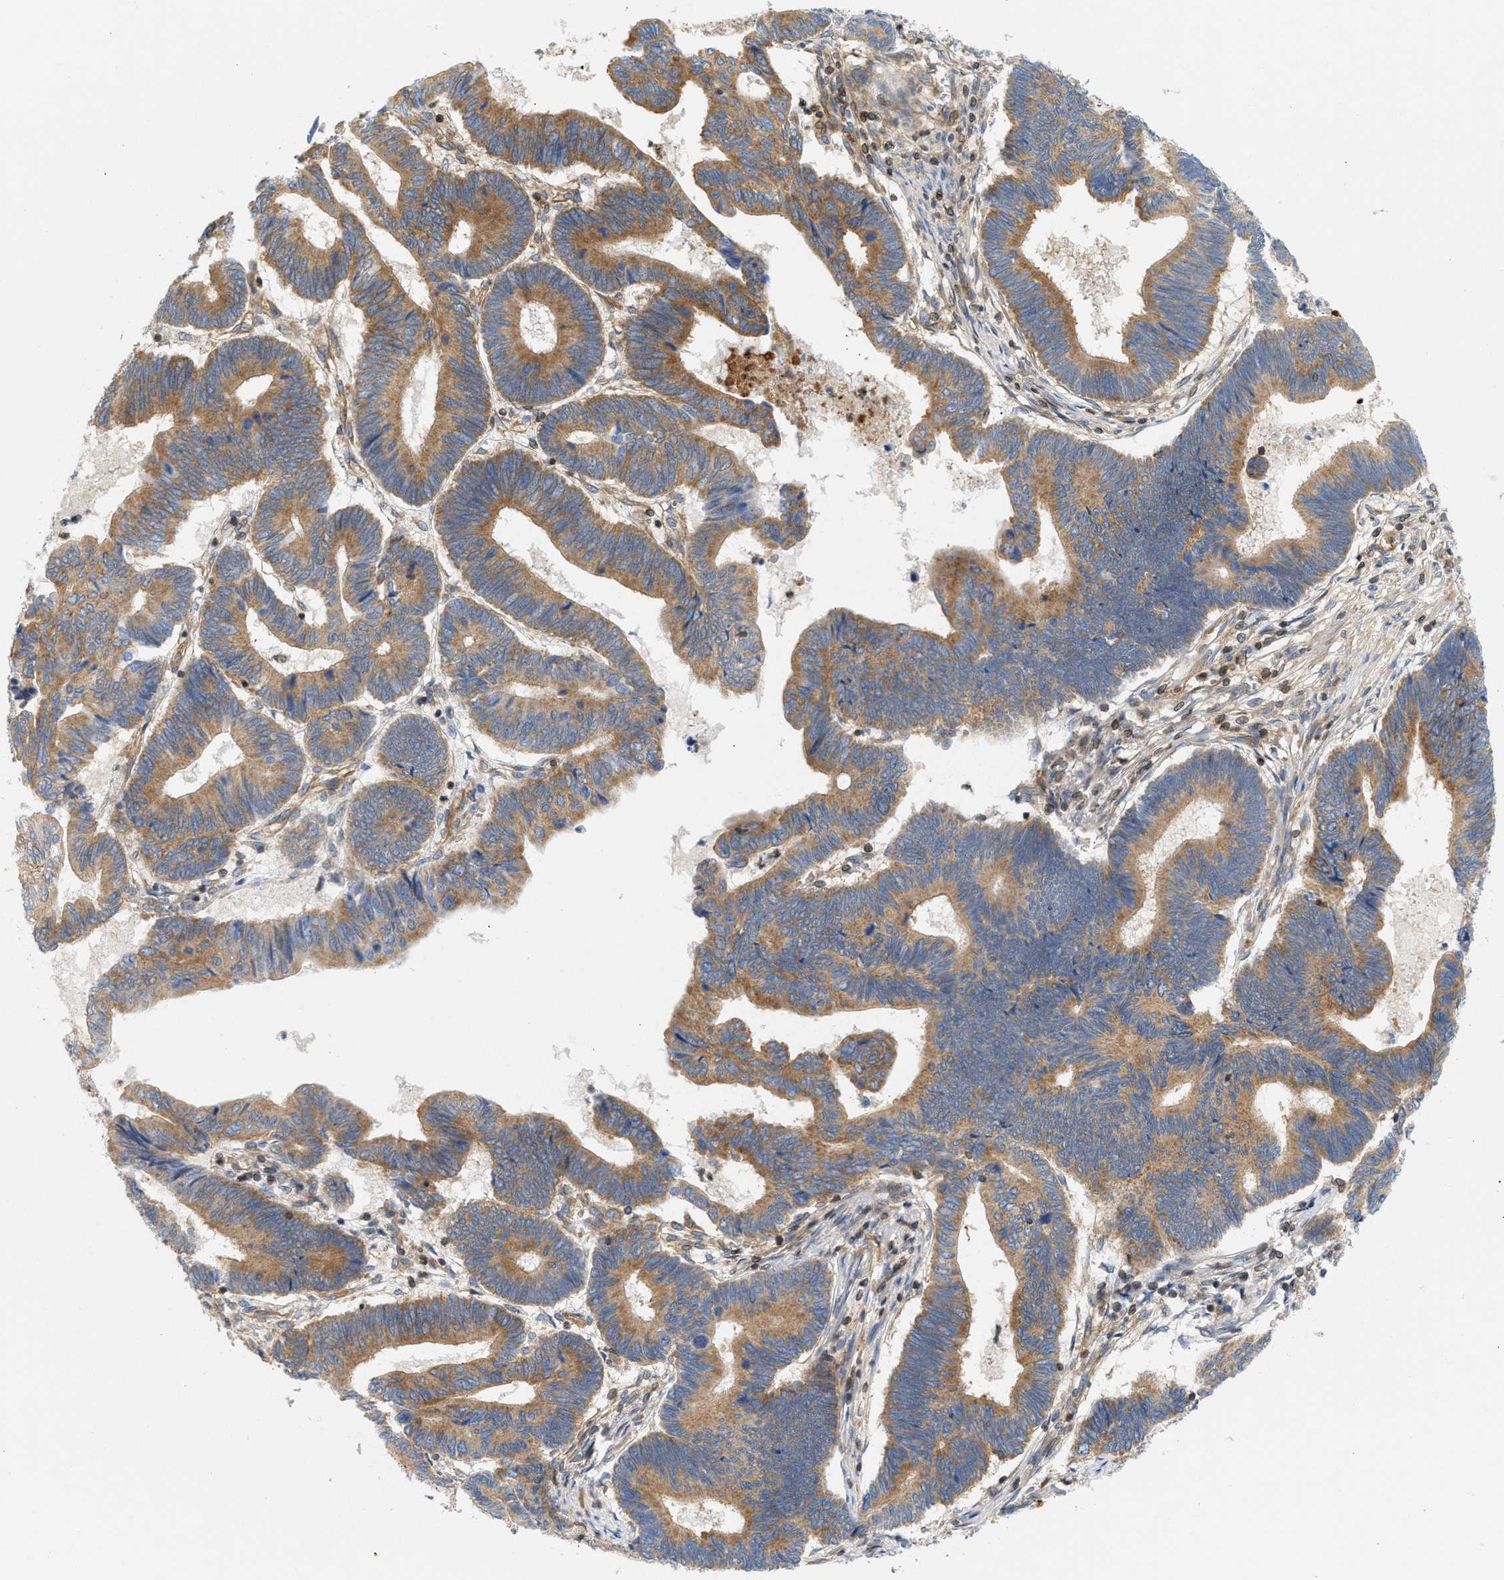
{"staining": {"intensity": "moderate", "quantity": ">75%", "location": "cytoplasmic/membranous"}, "tissue": "pancreatic cancer", "cell_type": "Tumor cells", "image_type": "cancer", "snomed": [{"axis": "morphology", "description": "Adenocarcinoma, NOS"}, {"axis": "topography", "description": "Pancreas"}], "caption": "Pancreatic cancer tissue displays moderate cytoplasmic/membranous expression in about >75% of tumor cells", "gene": "STRN", "patient": {"sex": "female", "age": 70}}